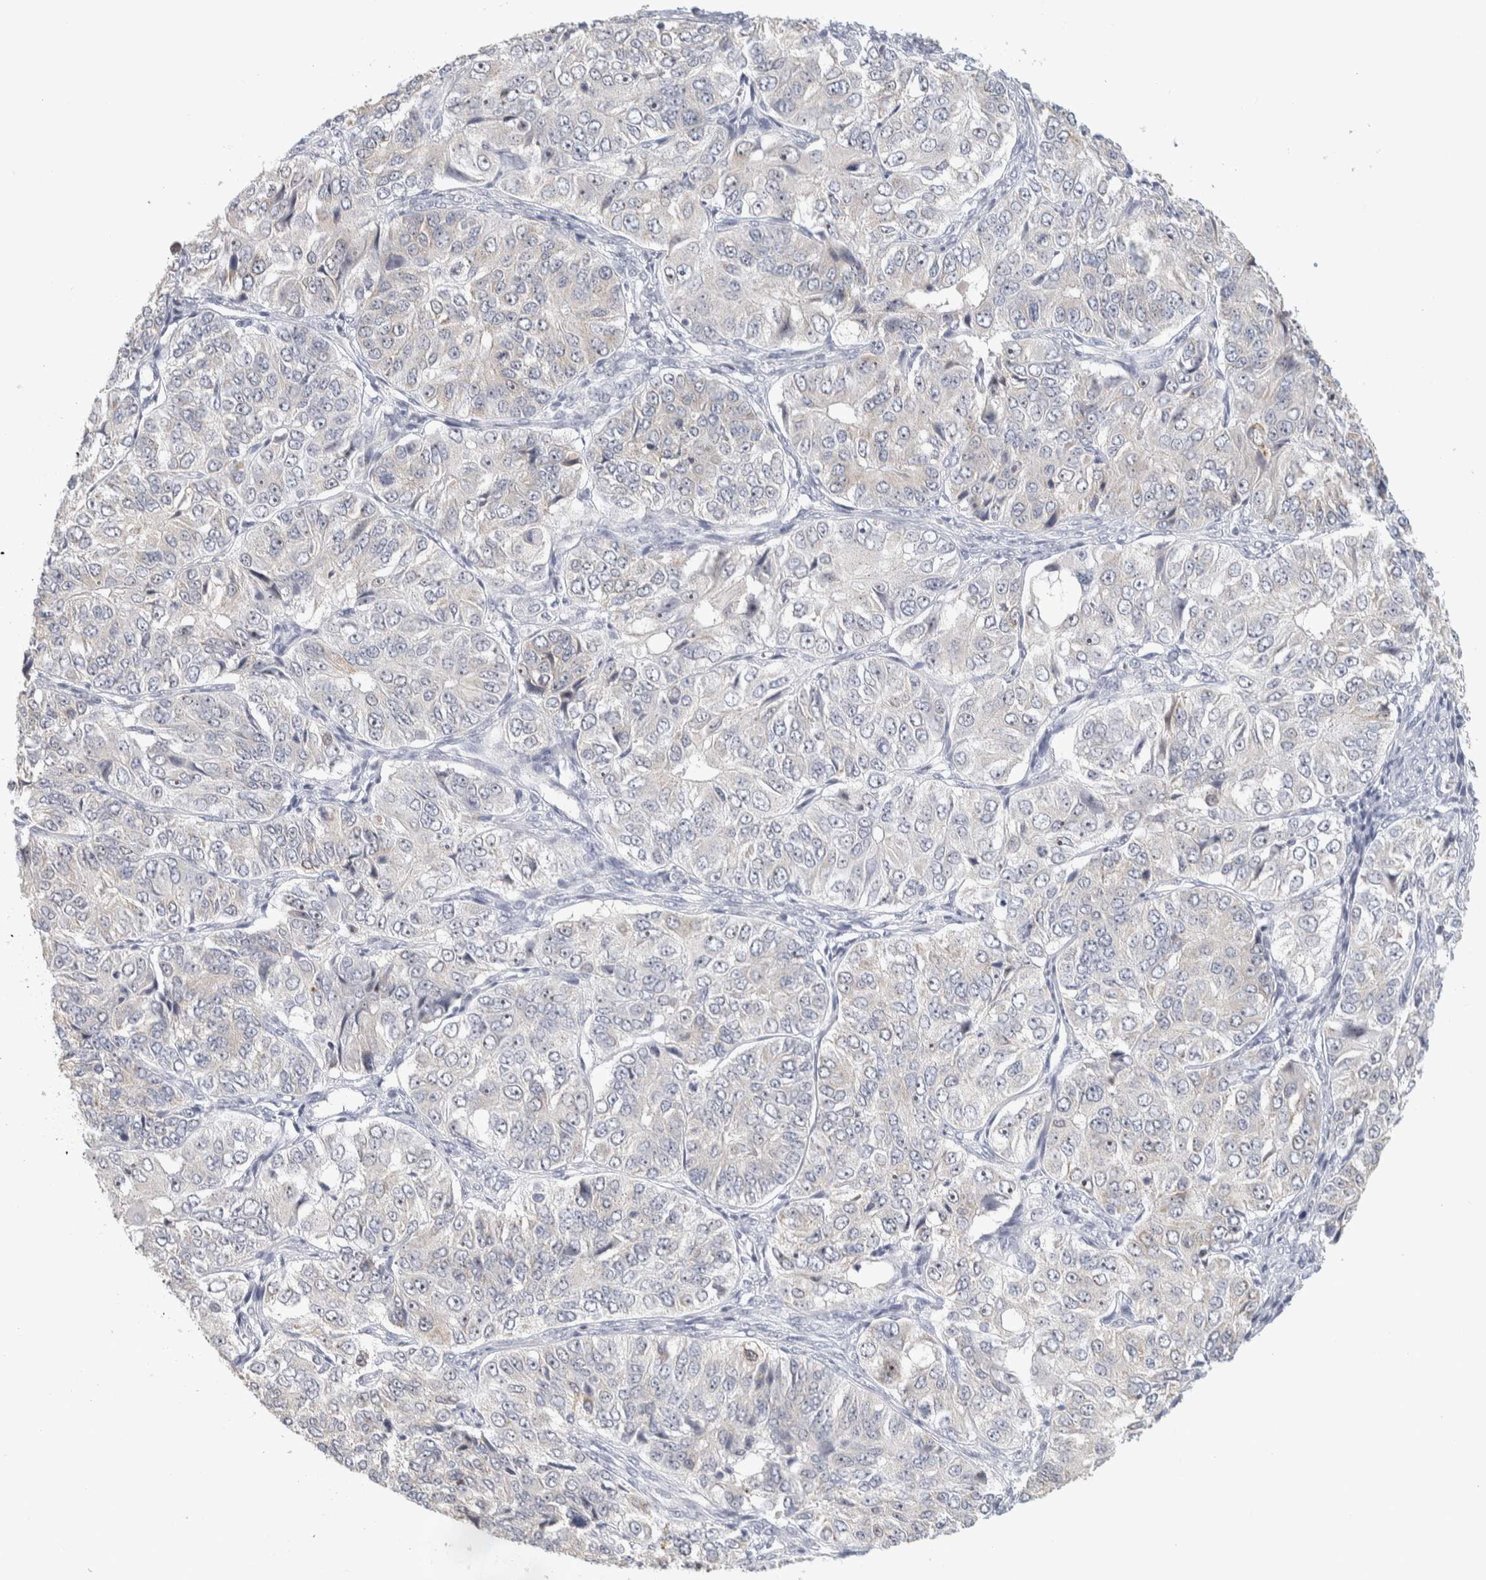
{"staining": {"intensity": "moderate", "quantity": "25%-75%", "location": "nuclear"}, "tissue": "ovarian cancer", "cell_type": "Tumor cells", "image_type": "cancer", "snomed": [{"axis": "morphology", "description": "Carcinoma, endometroid"}, {"axis": "topography", "description": "Ovary"}], "caption": "Endometroid carcinoma (ovarian) stained with a protein marker reveals moderate staining in tumor cells.", "gene": "DCXR", "patient": {"sex": "female", "age": 51}}